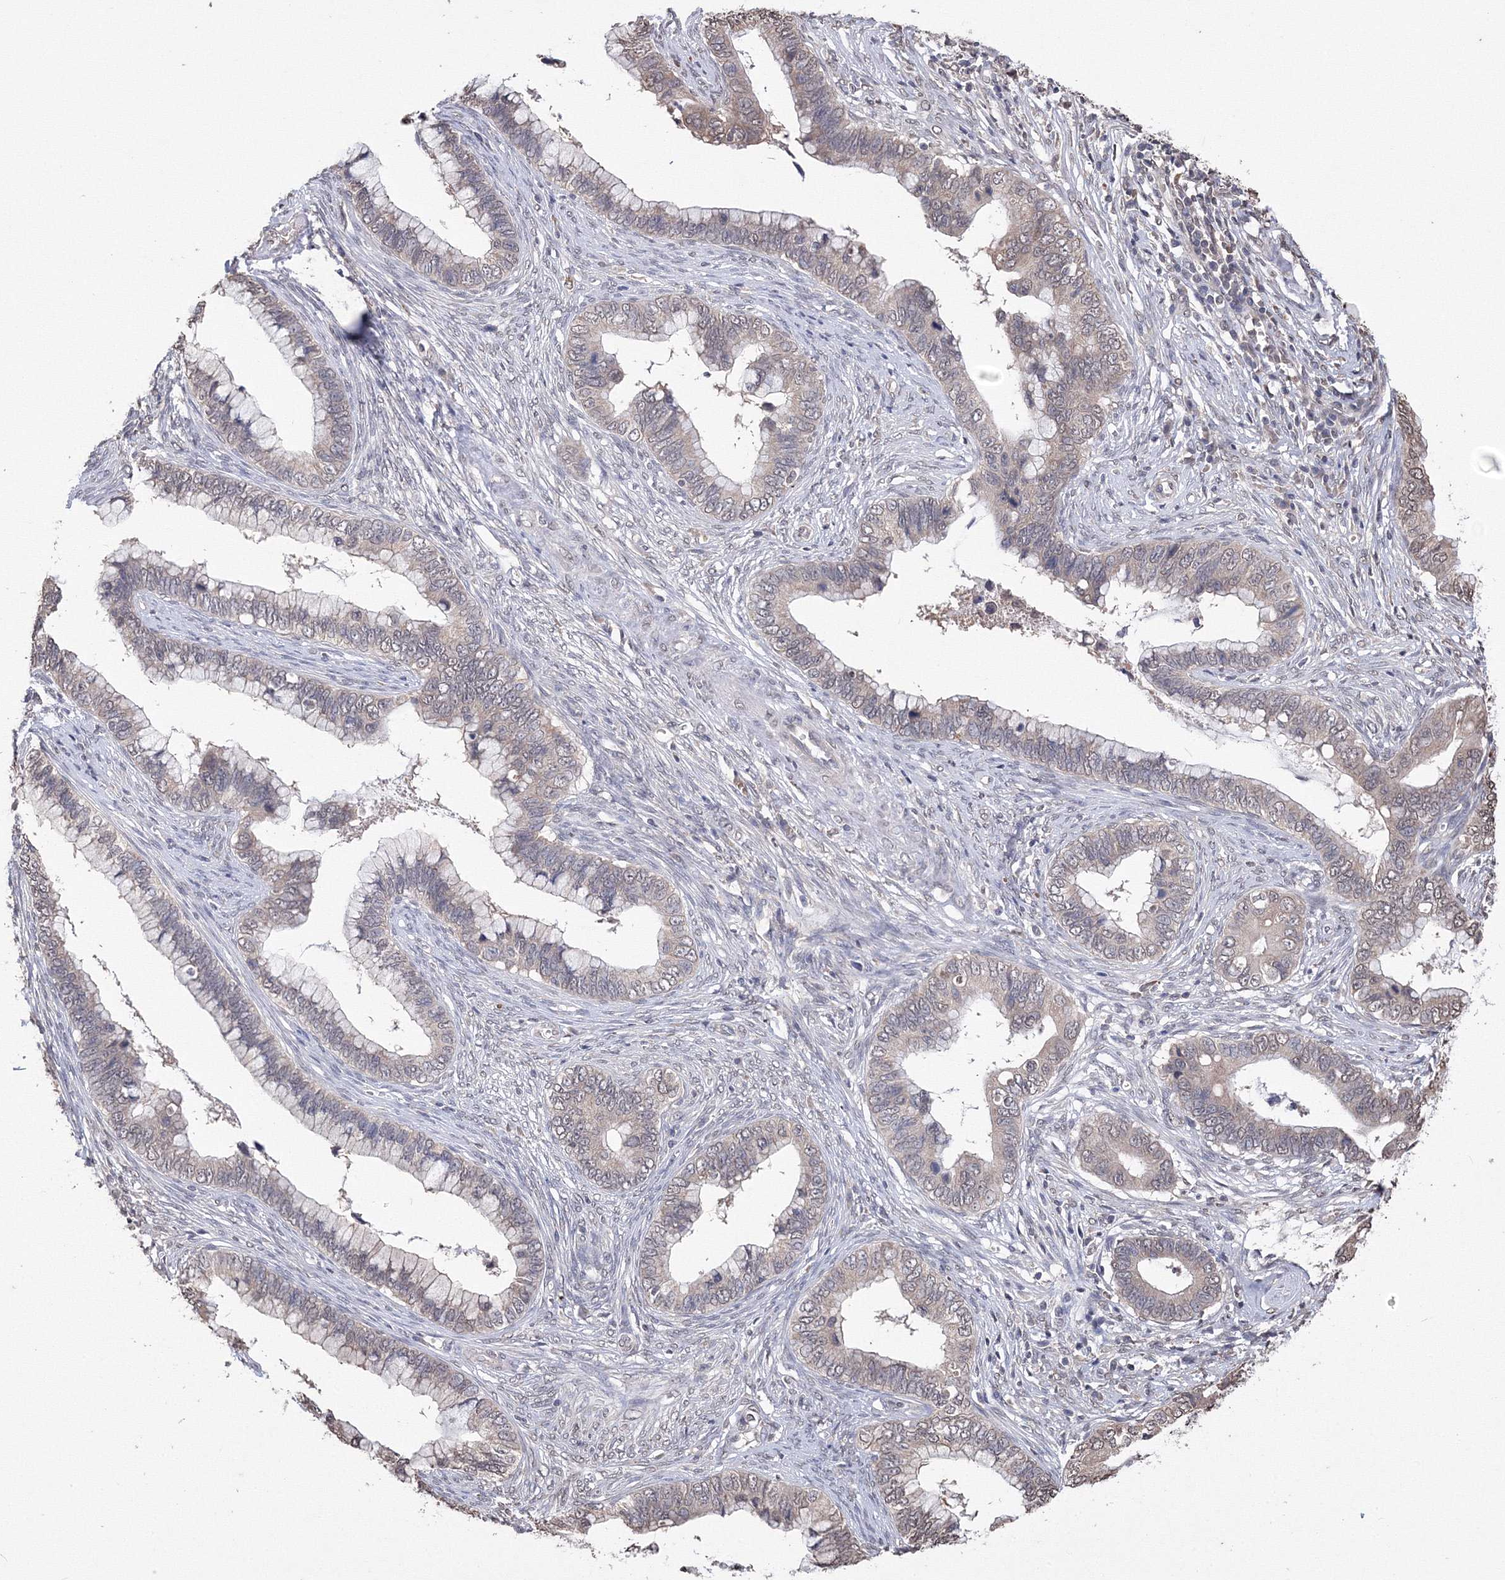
{"staining": {"intensity": "weak", "quantity": ">75%", "location": "cytoplasmic/membranous,nuclear"}, "tissue": "cervical cancer", "cell_type": "Tumor cells", "image_type": "cancer", "snomed": [{"axis": "morphology", "description": "Adenocarcinoma, NOS"}, {"axis": "topography", "description": "Cervix"}], "caption": "About >75% of tumor cells in human cervical adenocarcinoma show weak cytoplasmic/membranous and nuclear protein staining as visualized by brown immunohistochemical staining.", "gene": "GPN1", "patient": {"sex": "female", "age": 44}}